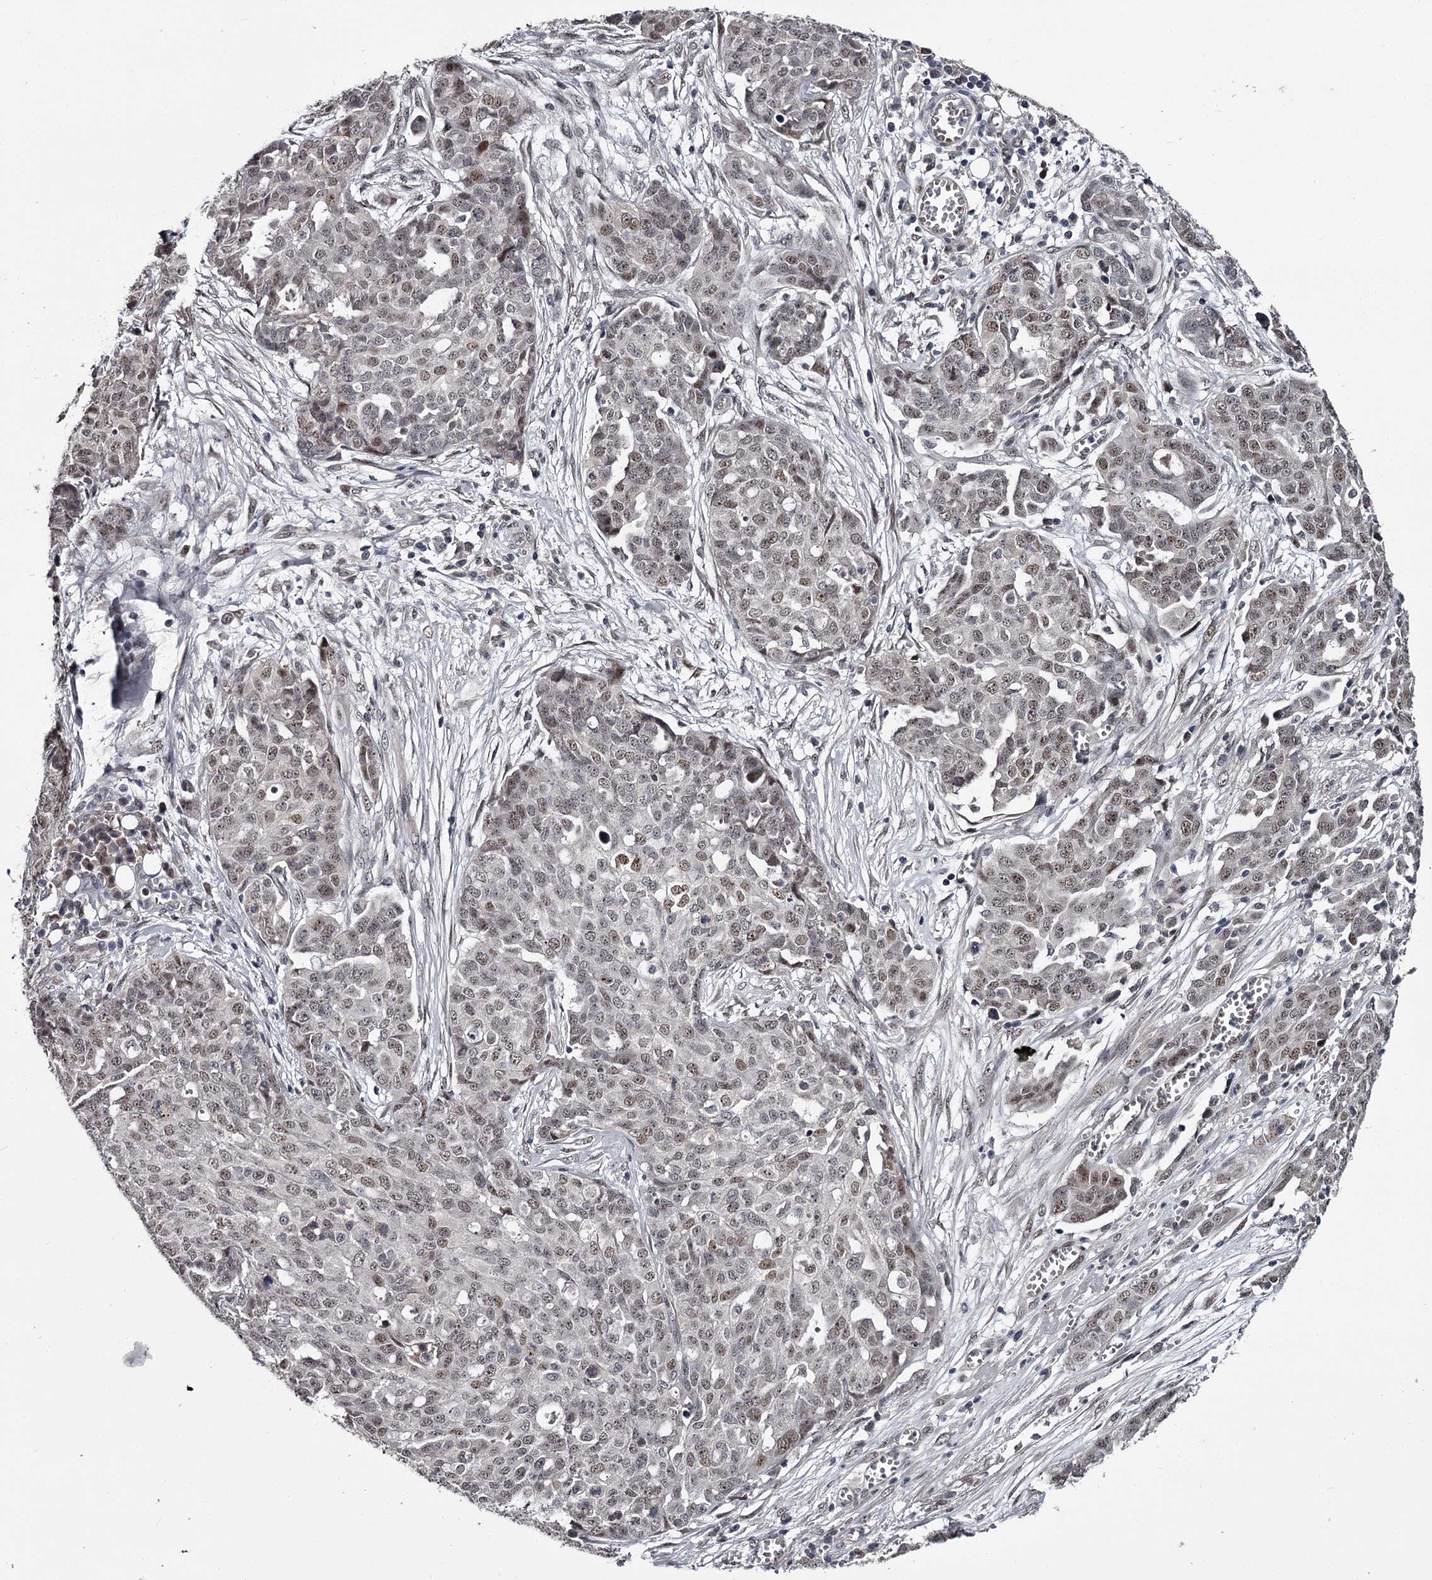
{"staining": {"intensity": "weak", "quantity": "25%-75%", "location": "nuclear"}, "tissue": "ovarian cancer", "cell_type": "Tumor cells", "image_type": "cancer", "snomed": [{"axis": "morphology", "description": "Cystadenocarcinoma, serous, NOS"}, {"axis": "topography", "description": "Soft tissue"}, {"axis": "topography", "description": "Ovary"}], "caption": "About 25%-75% of tumor cells in ovarian cancer (serous cystadenocarcinoma) show weak nuclear protein positivity as visualized by brown immunohistochemical staining.", "gene": "RNF44", "patient": {"sex": "female", "age": 57}}